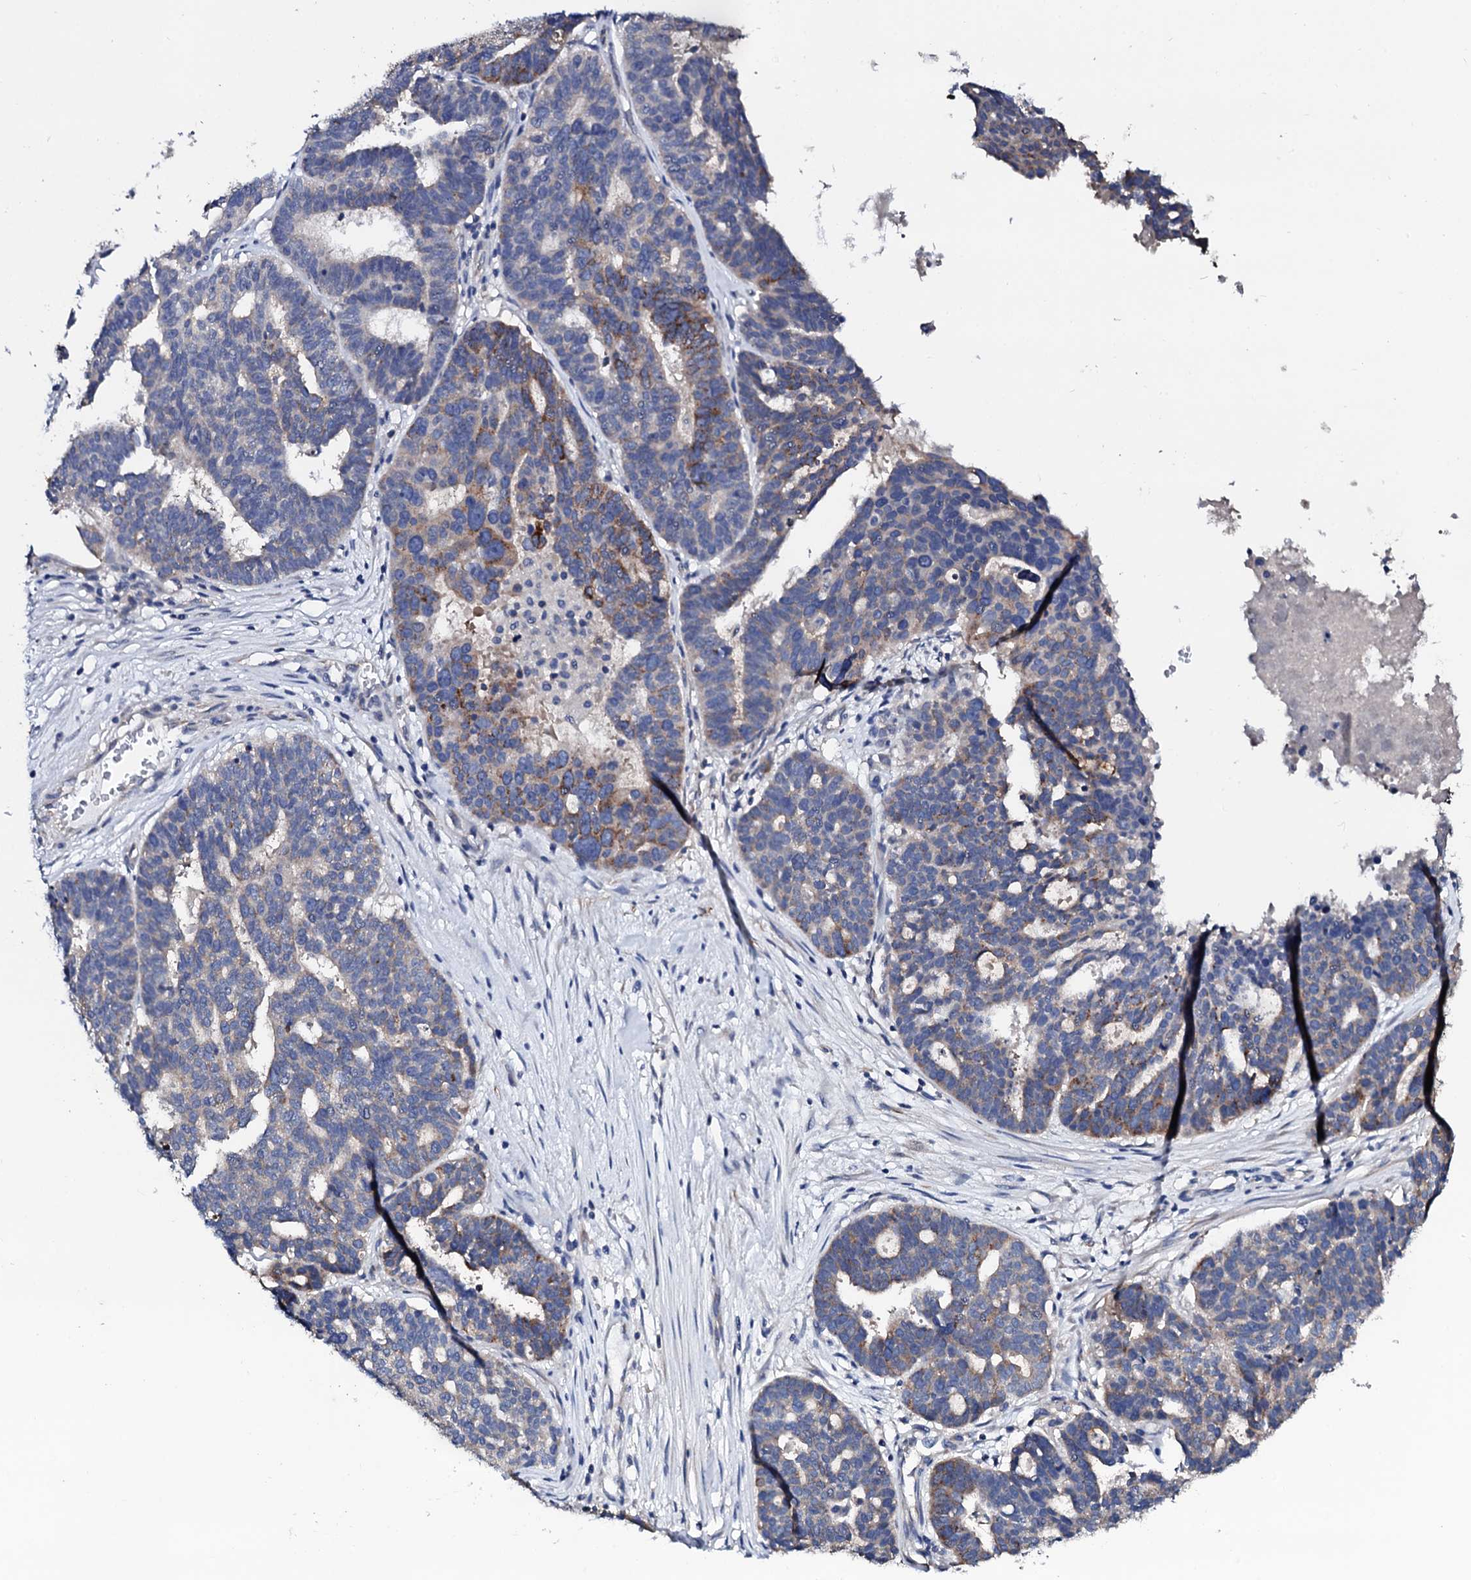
{"staining": {"intensity": "moderate", "quantity": "<25%", "location": "cytoplasmic/membranous"}, "tissue": "ovarian cancer", "cell_type": "Tumor cells", "image_type": "cancer", "snomed": [{"axis": "morphology", "description": "Cystadenocarcinoma, serous, NOS"}, {"axis": "topography", "description": "Ovary"}], "caption": "Tumor cells display low levels of moderate cytoplasmic/membranous positivity in about <25% of cells in serous cystadenocarcinoma (ovarian). (DAB = brown stain, brightfield microscopy at high magnification).", "gene": "NUP58", "patient": {"sex": "female", "age": 59}}